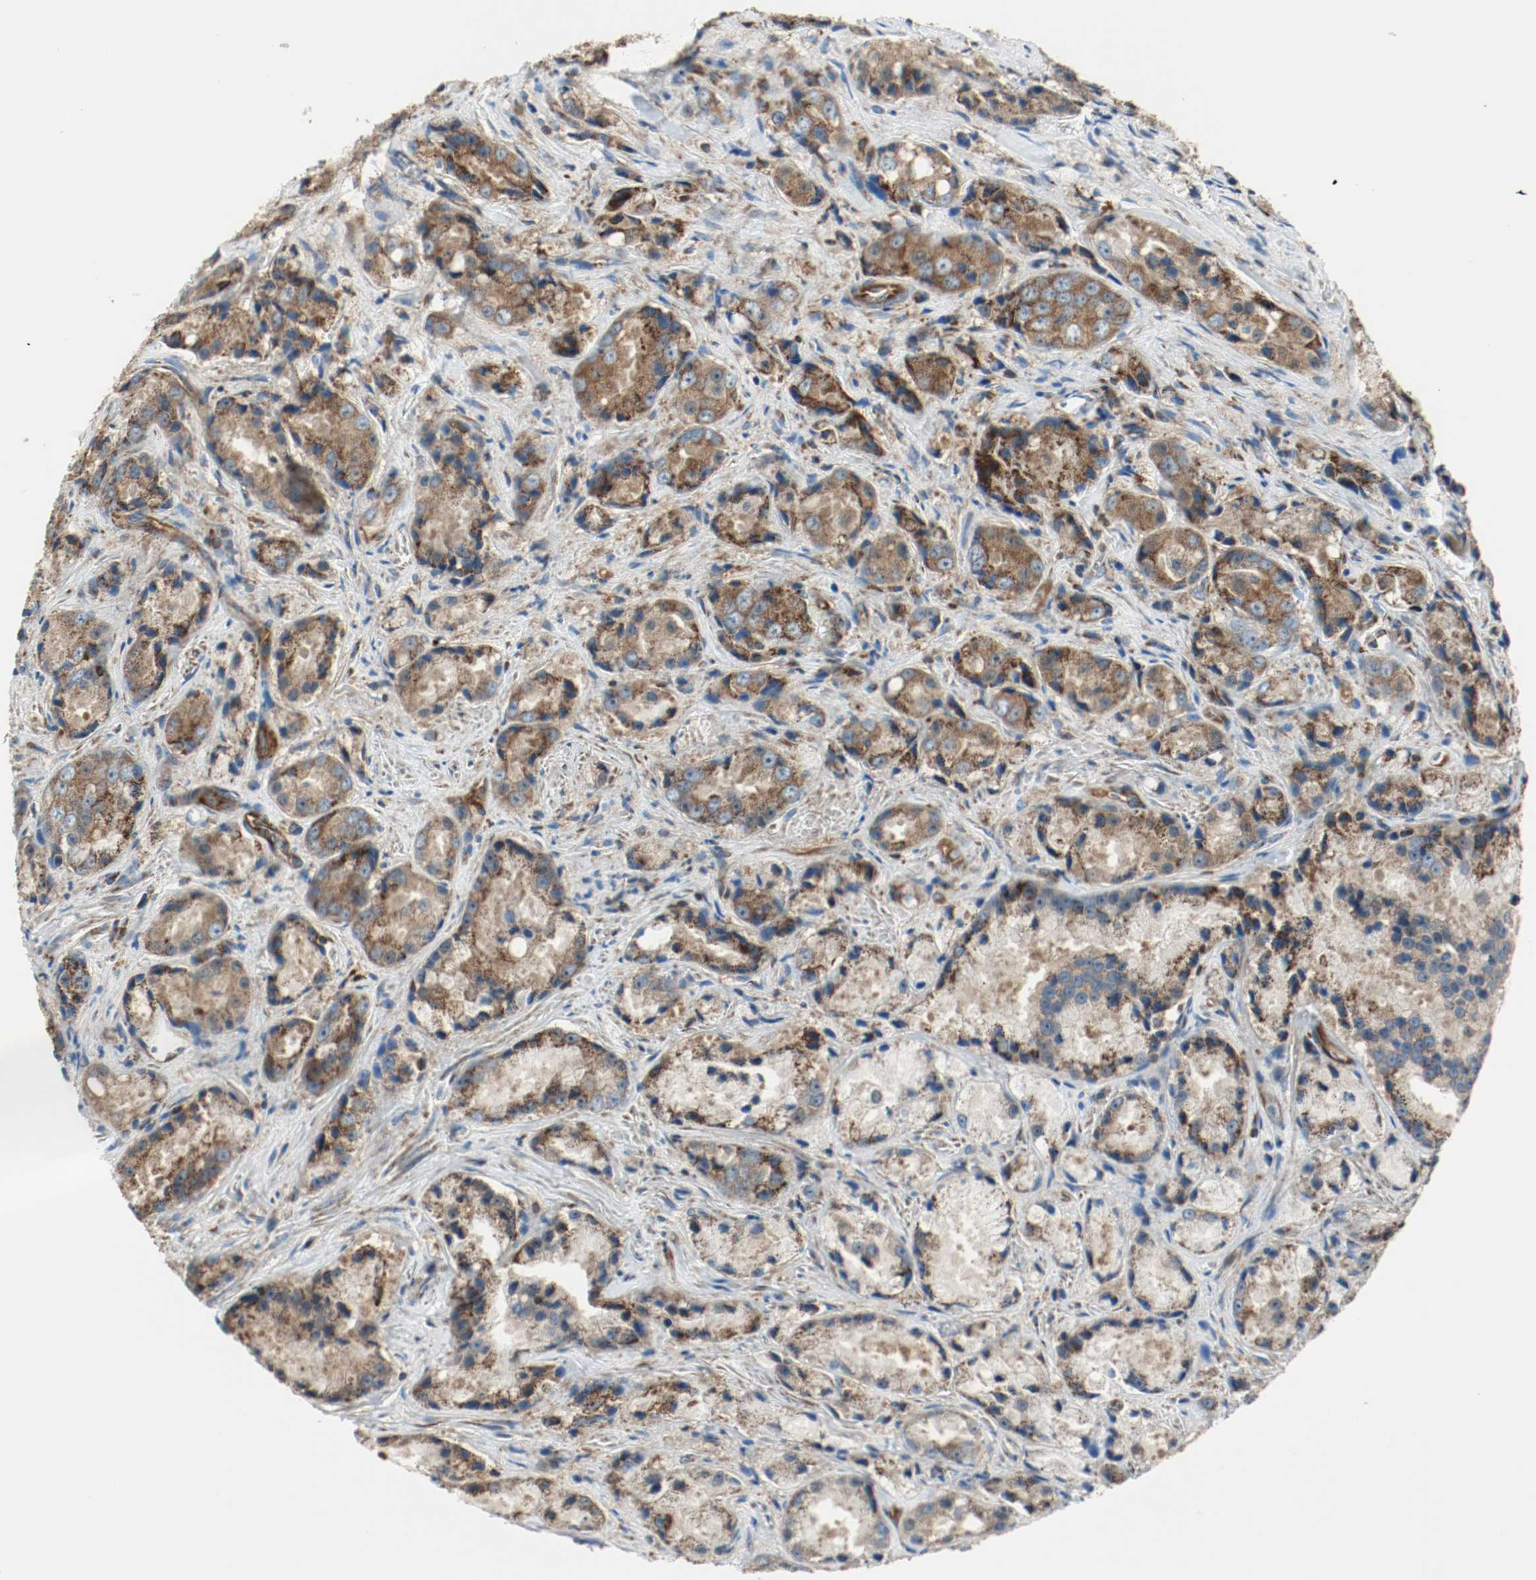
{"staining": {"intensity": "strong", "quantity": ">75%", "location": "cytoplasmic/membranous"}, "tissue": "prostate cancer", "cell_type": "Tumor cells", "image_type": "cancer", "snomed": [{"axis": "morphology", "description": "Adenocarcinoma, Low grade"}, {"axis": "topography", "description": "Prostate"}], "caption": "IHC (DAB (3,3'-diaminobenzidine)) staining of human prostate adenocarcinoma (low-grade) exhibits strong cytoplasmic/membranous protein expression in about >75% of tumor cells. The staining was performed using DAB (3,3'-diaminobenzidine), with brown indicating positive protein expression. Nuclei are stained blue with hematoxylin.", "gene": "PLCG1", "patient": {"sex": "male", "age": 64}}